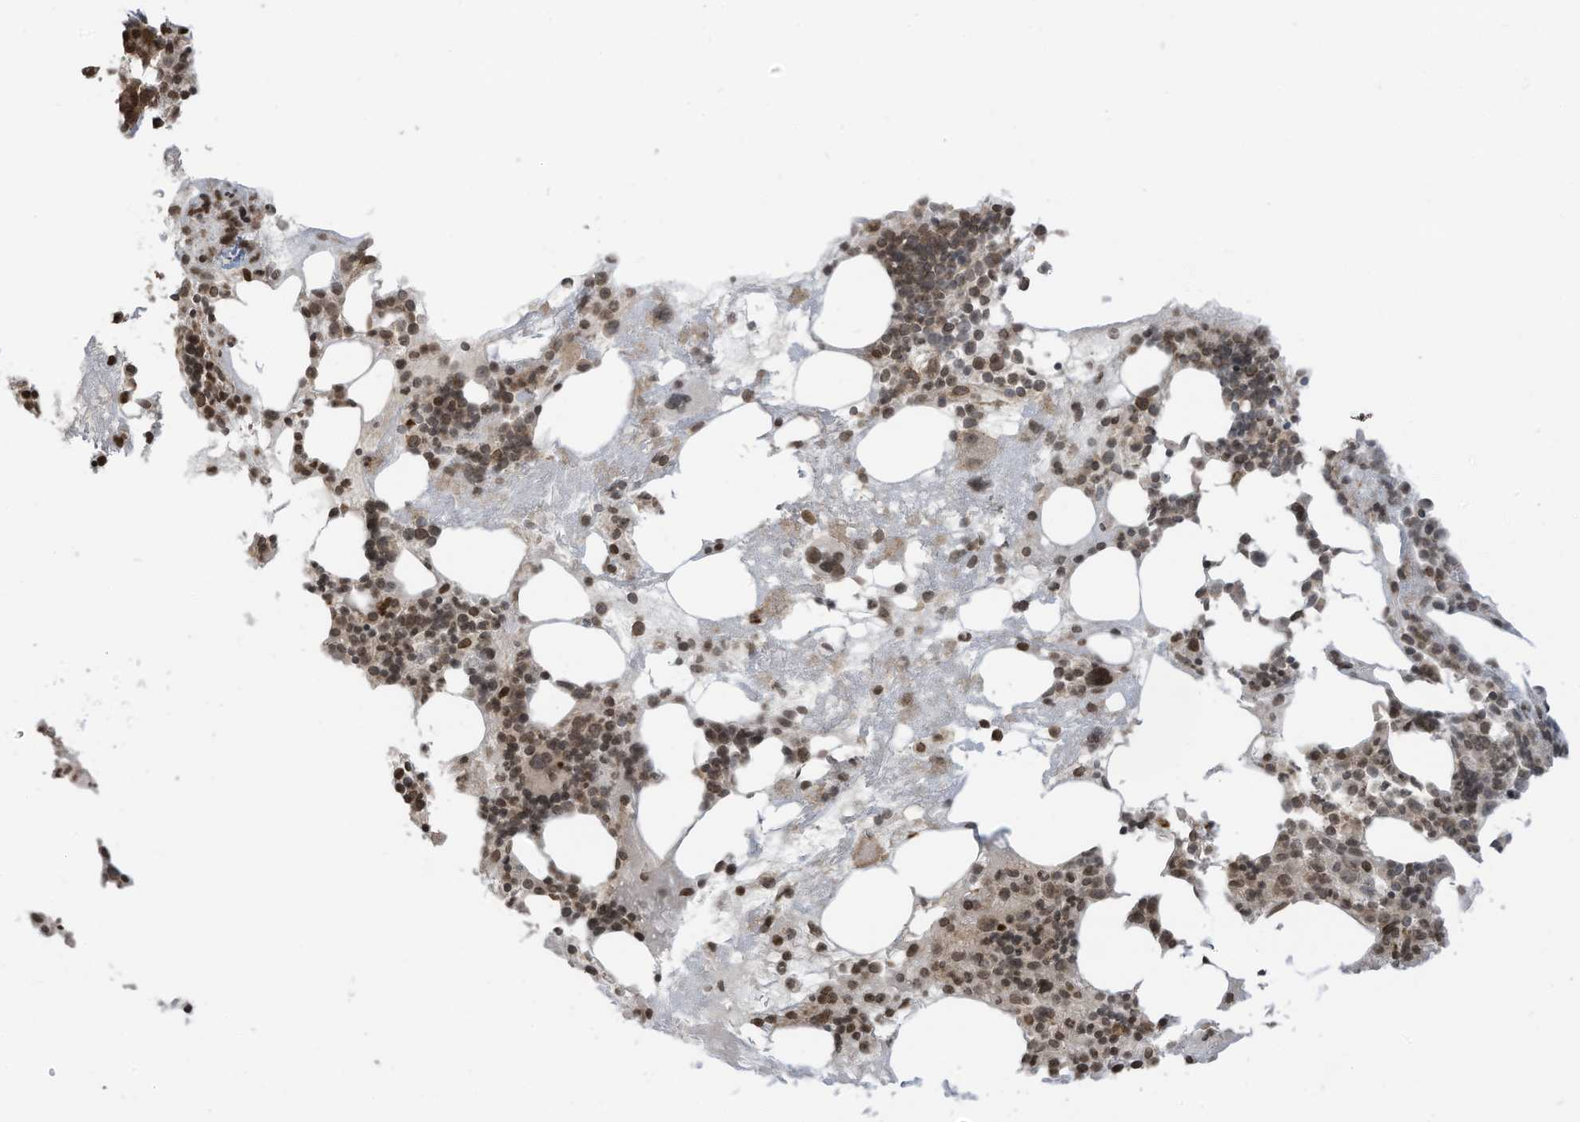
{"staining": {"intensity": "moderate", "quantity": ">75%", "location": "nuclear"}, "tissue": "bone marrow", "cell_type": "Hematopoietic cells", "image_type": "normal", "snomed": [{"axis": "morphology", "description": "Normal tissue, NOS"}, {"axis": "morphology", "description": "Inflammation, NOS"}, {"axis": "topography", "description": "Bone marrow"}], "caption": "Protein expression analysis of normal human bone marrow reveals moderate nuclear positivity in about >75% of hematopoietic cells. Nuclei are stained in blue.", "gene": "KPNB1", "patient": {"sex": "female", "age": 77}}